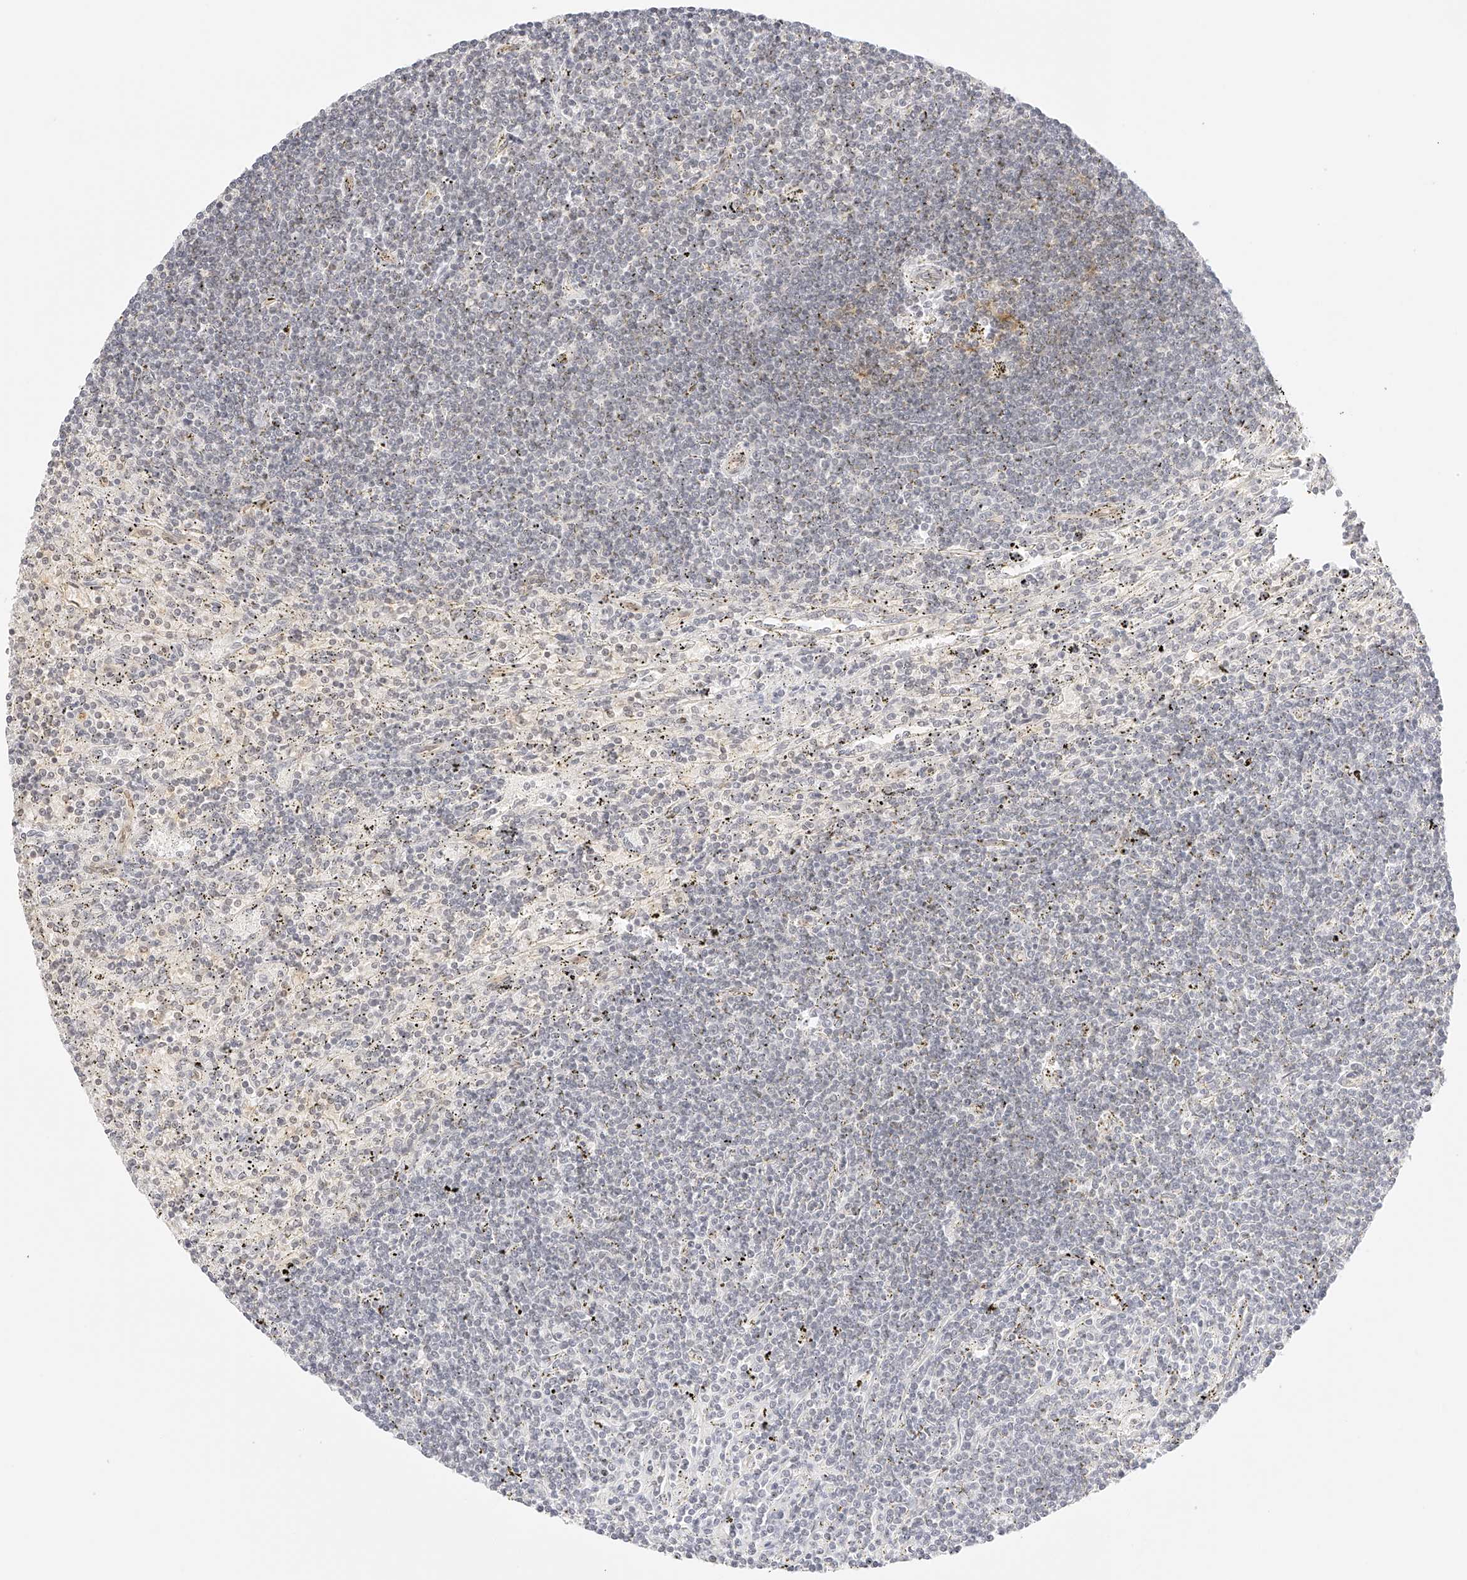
{"staining": {"intensity": "negative", "quantity": "none", "location": "none"}, "tissue": "lymphoma", "cell_type": "Tumor cells", "image_type": "cancer", "snomed": [{"axis": "morphology", "description": "Malignant lymphoma, non-Hodgkin's type, Low grade"}, {"axis": "topography", "description": "Spleen"}], "caption": "The histopathology image shows no significant positivity in tumor cells of low-grade malignant lymphoma, non-Hodgkin's type.", "gene": "ZFP69", "patient": {"sex": "male", "age": 76}}